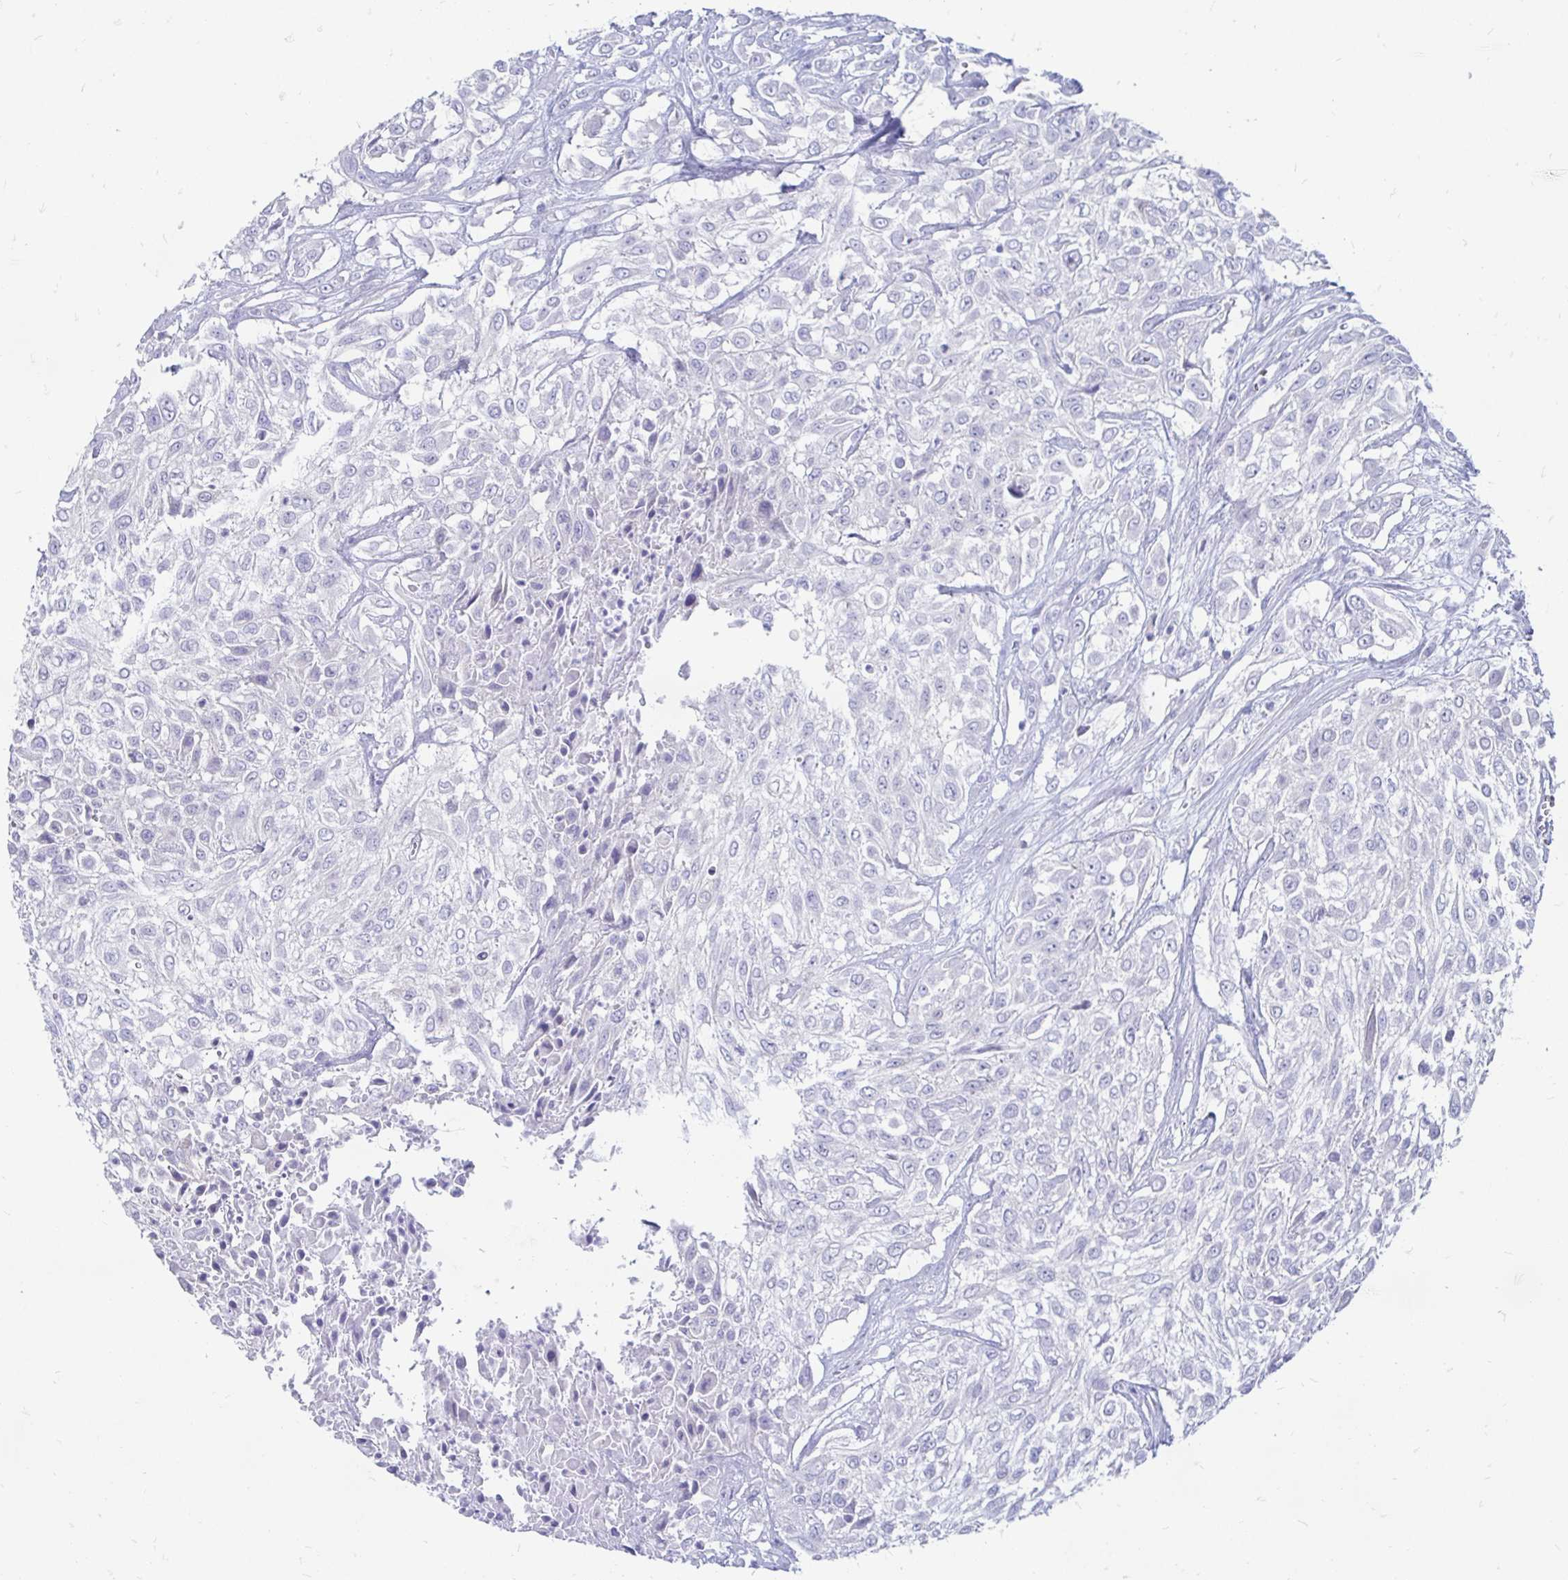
{"staining": {"intensity": "negative", "quantity": "none", "location": "none"}, "tissue": "urothelial cancer", "cell_type": "Tumor cells", "image_type": "cancer", "snomed": [{"axis": "morphology", "description": "Urothelial carcinoma, High grade"}, {"axis": "topography", "description": "Urinary bladder"}], "caption": "High power microscopy micrograph of an immunohistochemistry image of urothelial cancer, revealing no significant expression in tumor cells.", "gene": "PEG10", "patient": {"sex": "male", "age": 57}}